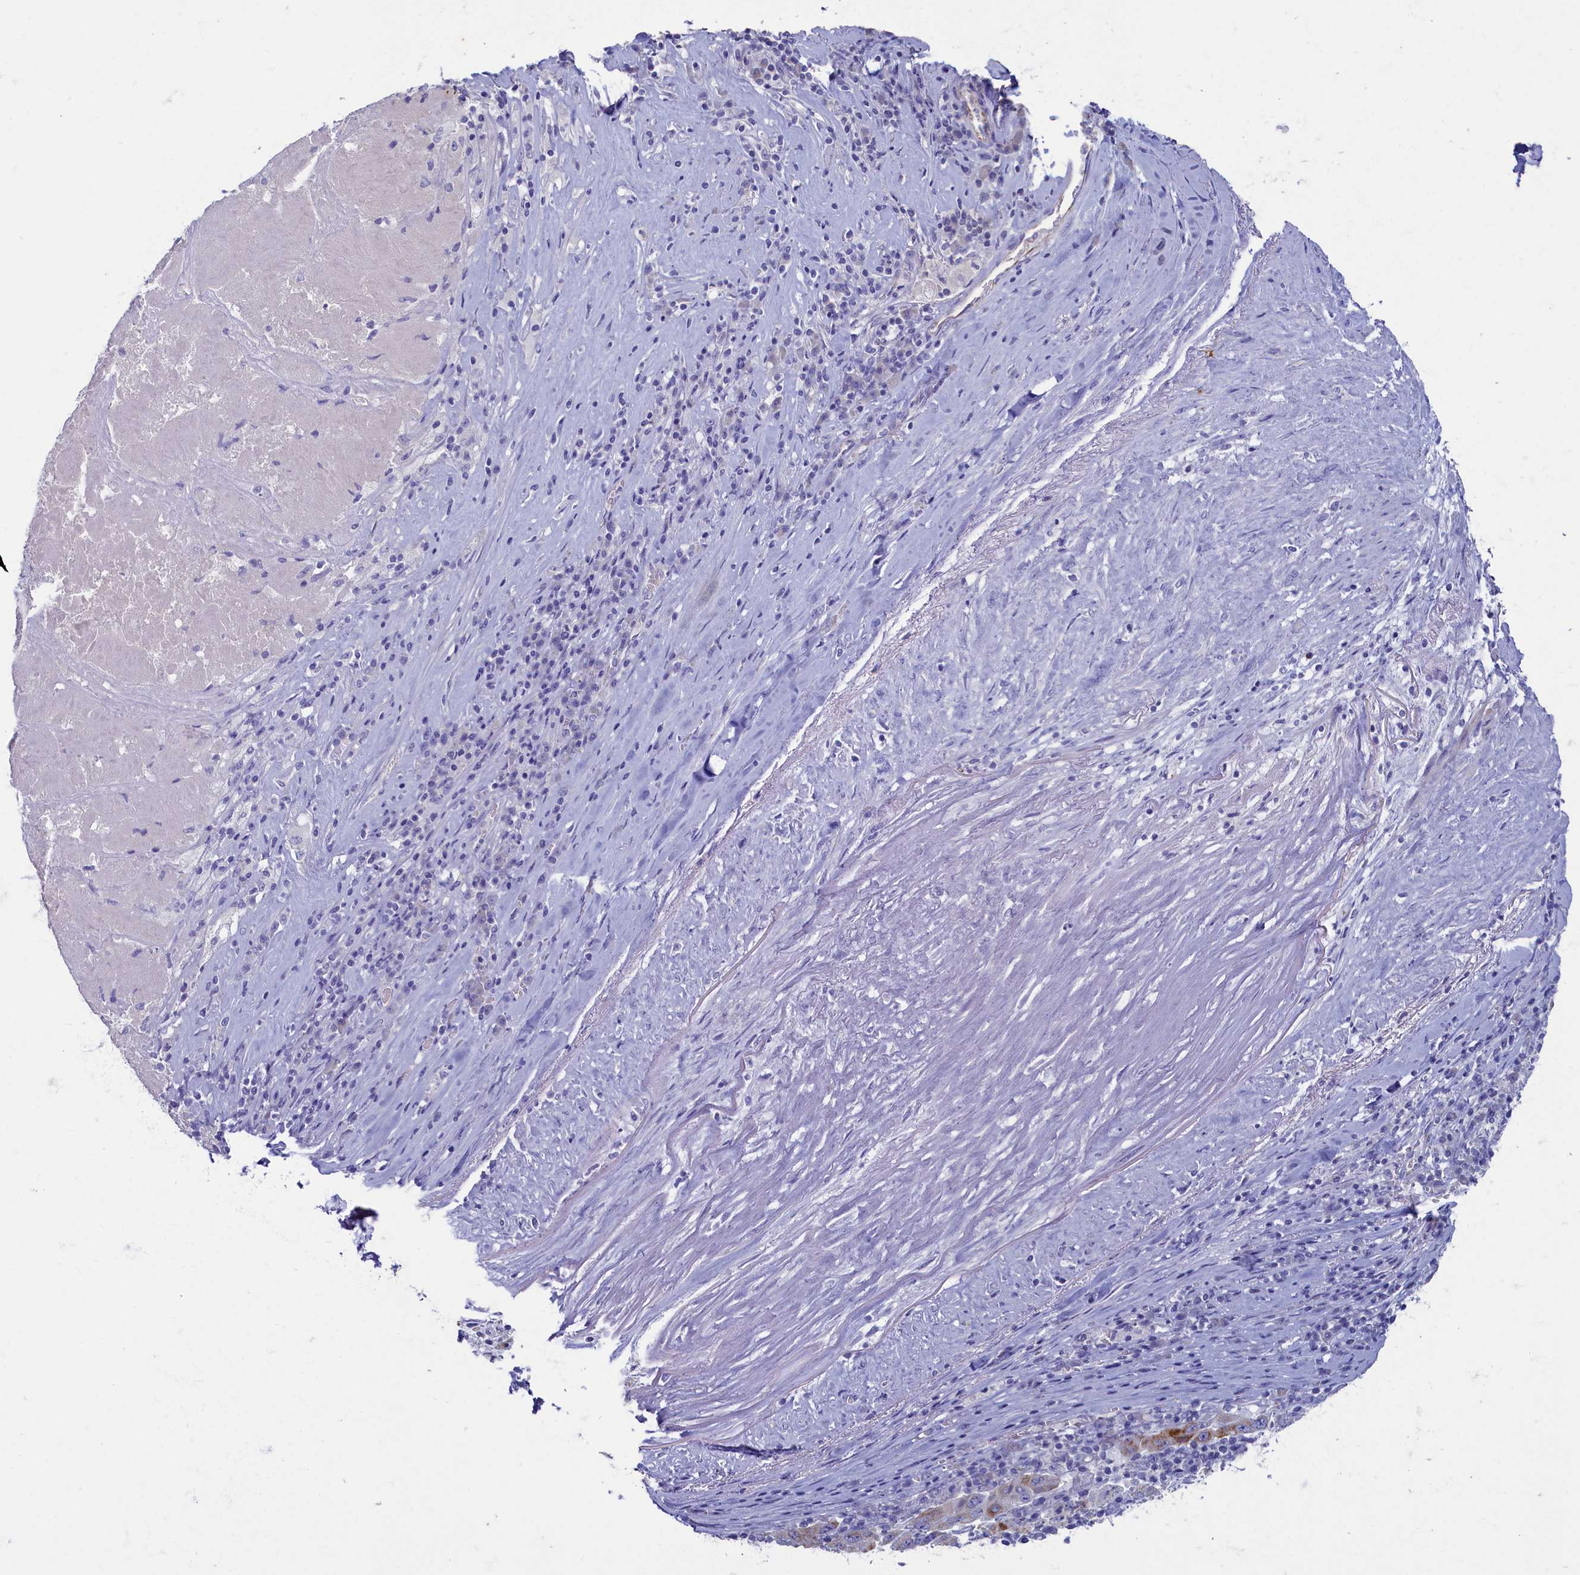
{"staining": {"intensity": "moderate", "quantity": "25%-75%", "location": "cytoplasmic/membranous"}, "tissue": "pancreatic cancer", "cell_type": "Tumor cells", "image_type": "cancer", "snomed": [{"axis": "morphology", "description": "Adenocarcinoma, NOS"}, {"axis": "topography", "description": "Pancreas"}], "caption": "Pancreatic cancer stained with immunohistochemistry (IHC) displays moderate cytoplasmic/membranous expression in about 25%-75% of tumor cells.", "gene": "OCIAD2", "patient": {"sex": "male", "age": 63}}